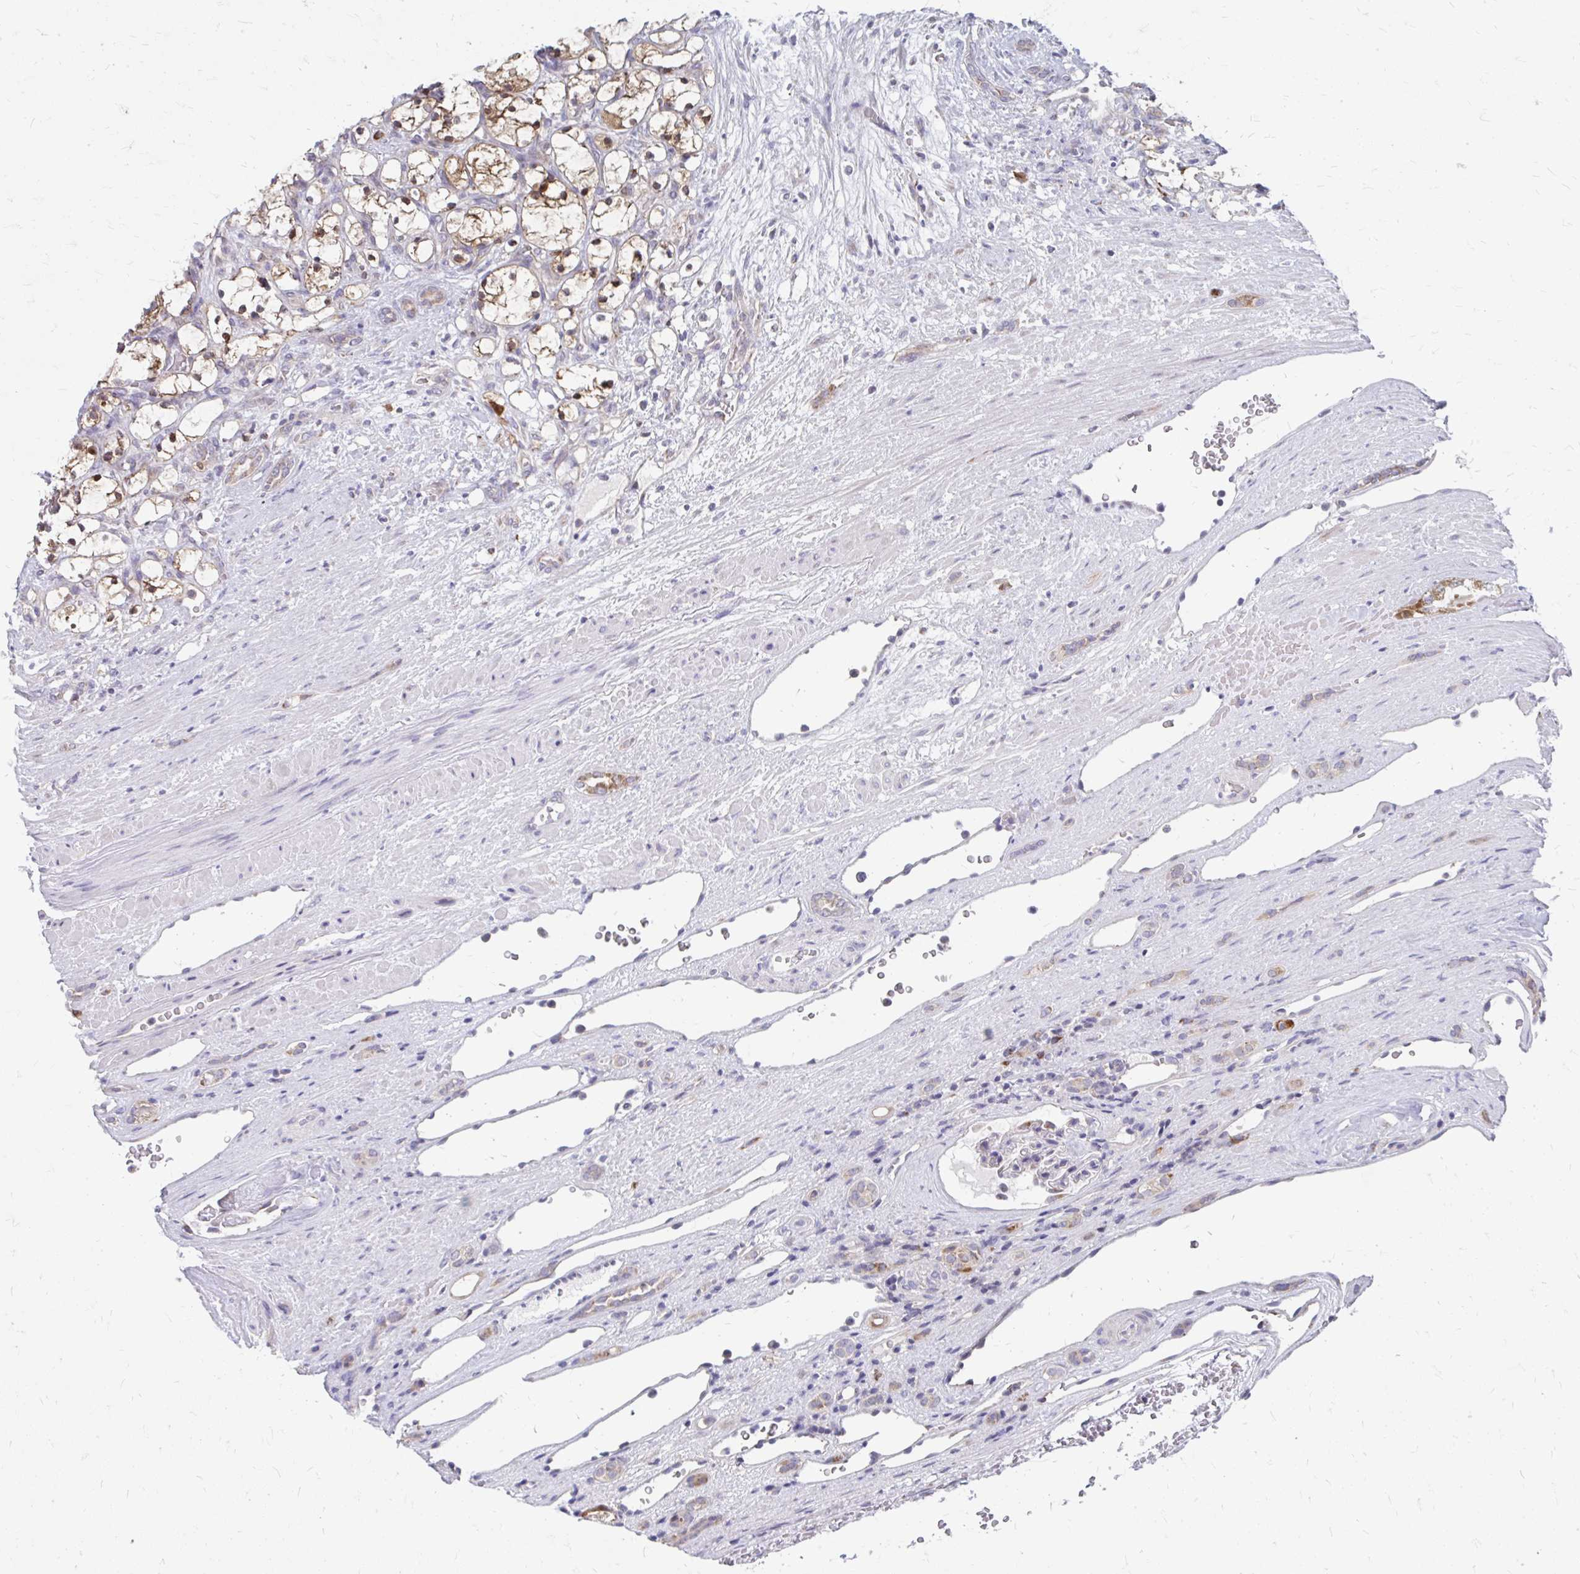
{"staining": {"intensity": "moderate", "quantity": "25%-75%", "location": "cytoplasmic/membranous"}, "tissue": "renal cancer", "cell_type": "Tumor cells", "image_type": "cancer", "snomed": [{"axis": "morphology", "description": "Adenocarcinoma, NOS"}, {"axis": "topography", "description": "Kidney"}], "caption": "Renal cancer (adenocarcinoma) tissue shows moderate cytoplasmic/membranous staining in approximately 25%-75% of tumor cells", "gene": "PABIR3", "patient": {"sex": "female", "age": 69}}